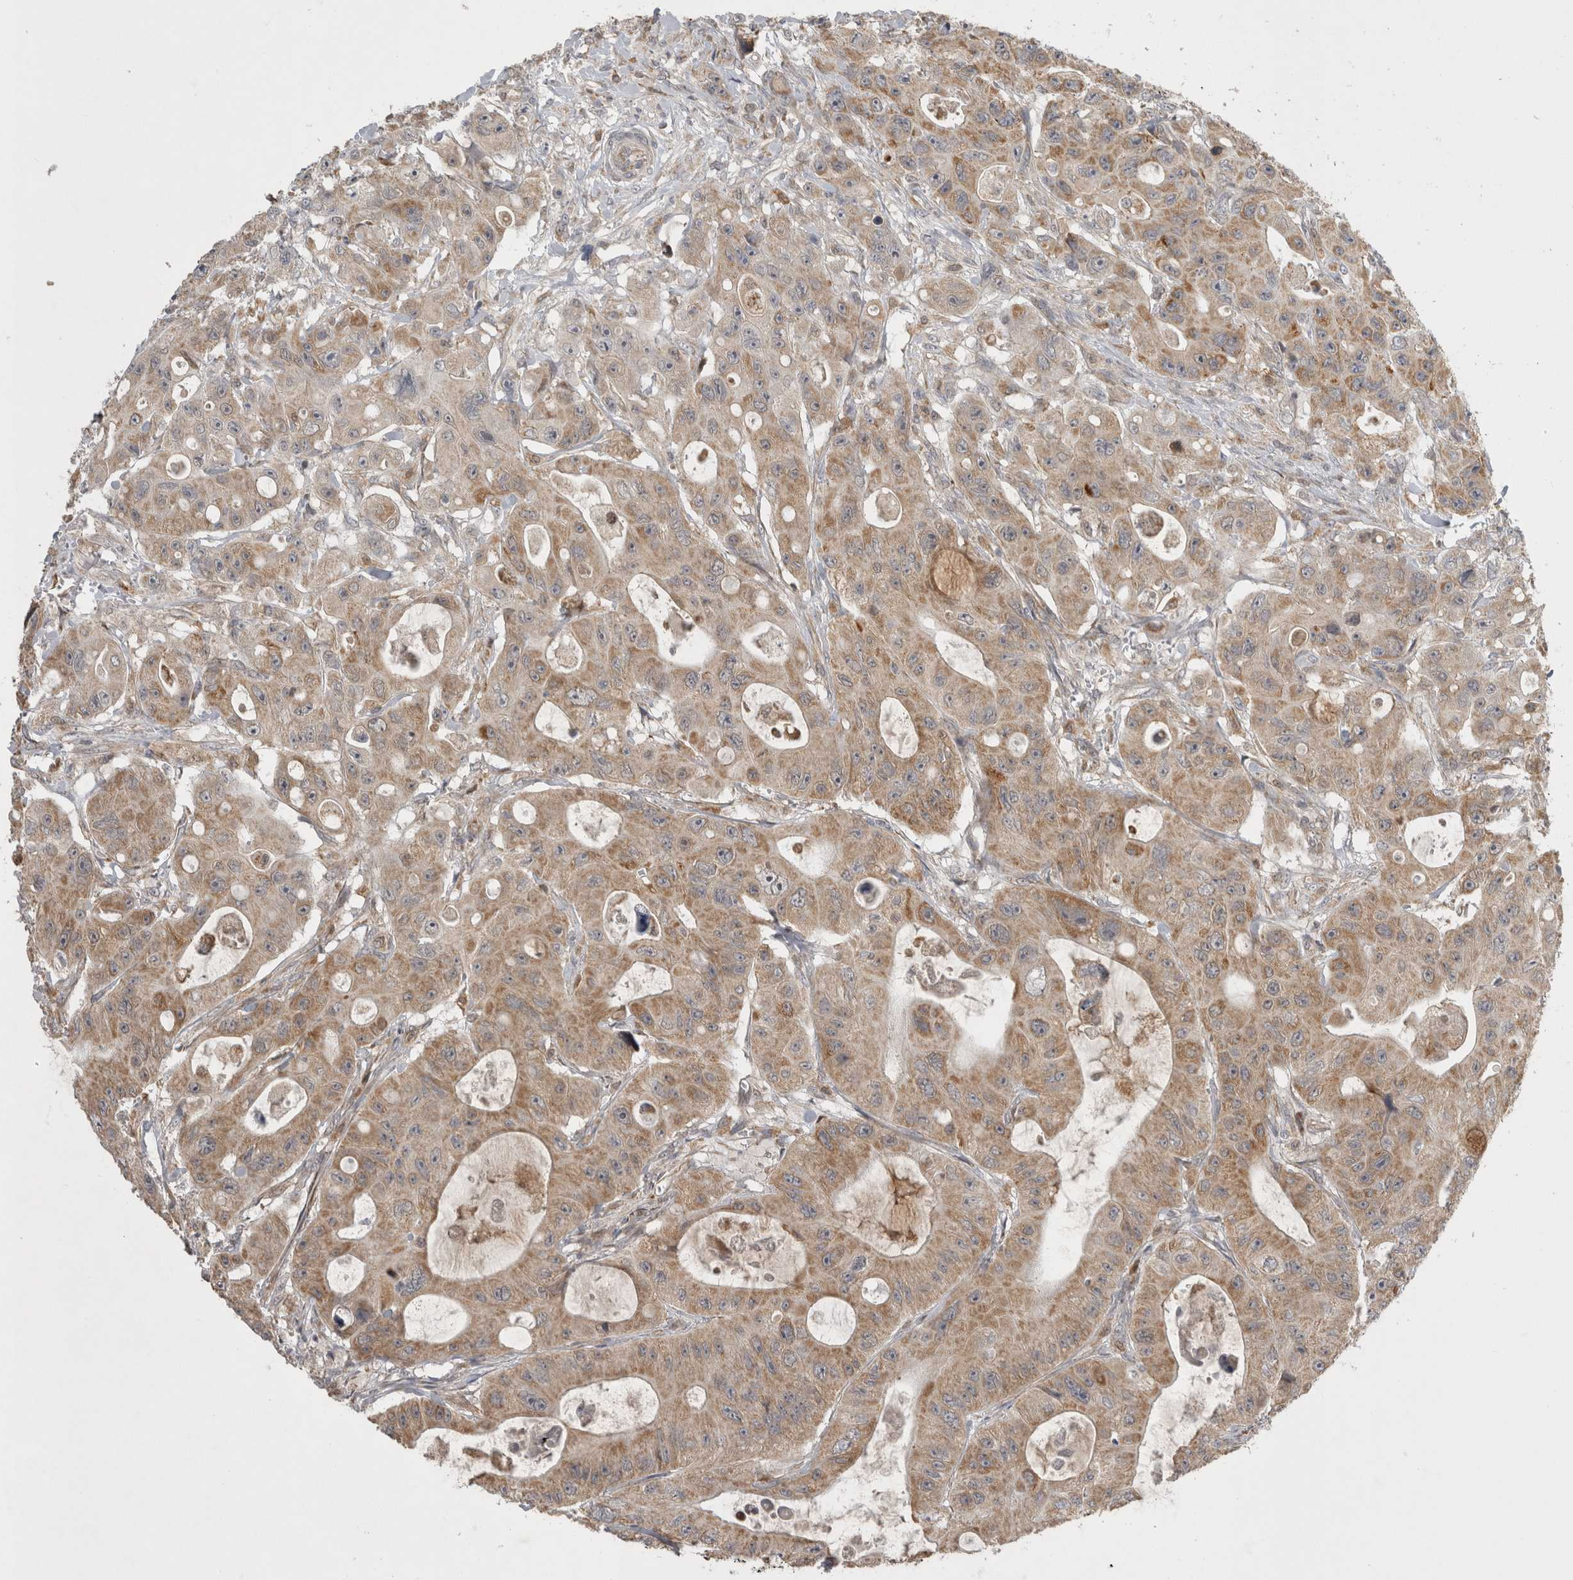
{"staining": {"intensity": "weak", "quantity": ">75%", "location": "cytoplasmic/membranous"}, "tissue": "colorectal cancer", "cell_type": "Tumor cells", "image_type": "cancer", "snomed": [{"axis": "morphology", "description": "Adenocarcinoma, NOS"}, {"axis": "topography", "description": "Colon"}], "caption": "IHC (DAB) staining of adenocarcinoma (colorectal) reveals weak cytoplasmic/membranous protein expression in about >75% of tumor cells.", "gene": "KCNIP1", "patient": {"sex": "female", "age": 46}}